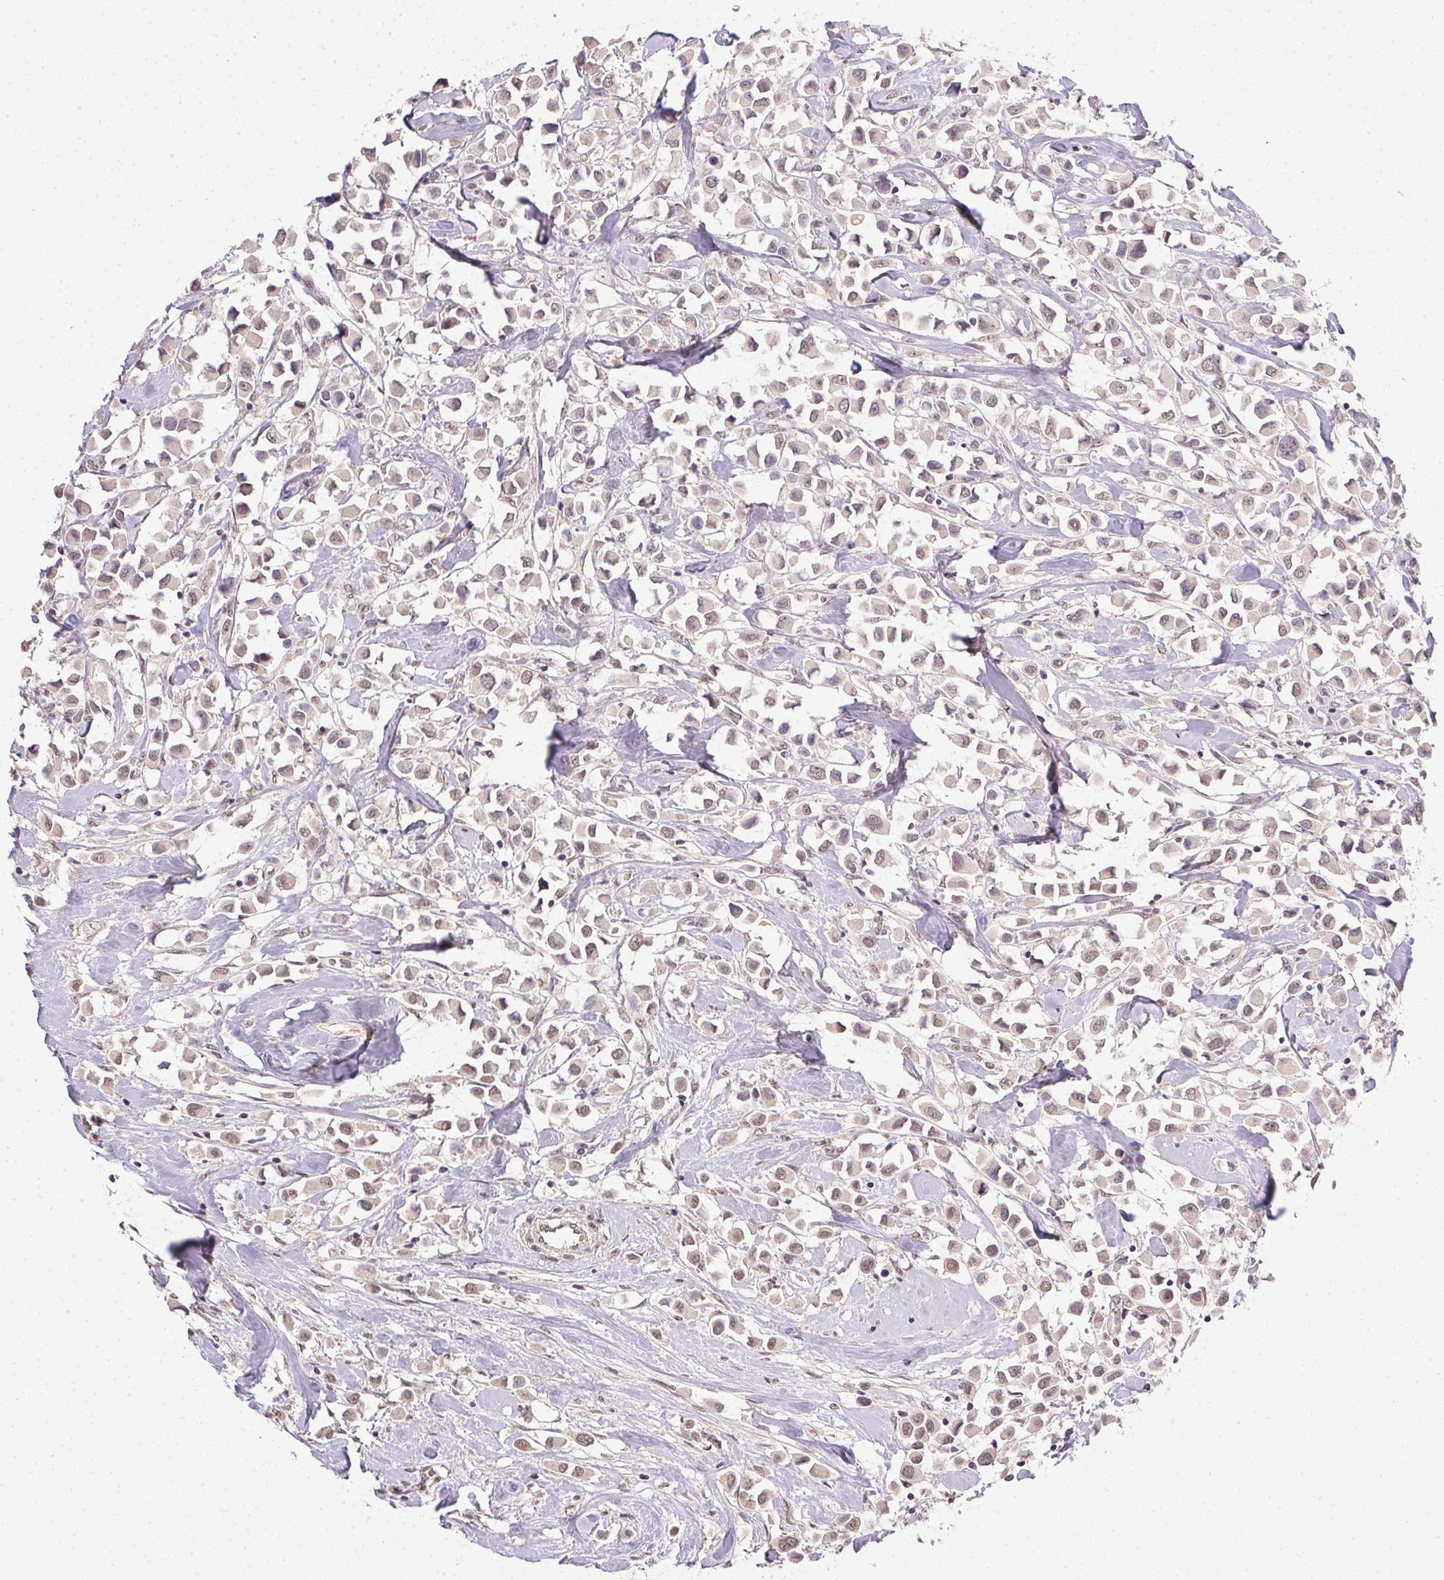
{"staining": {"intensity": "weak", "quantity": ">75%", "location": "cytoplasmic/membranous"}, "tissue": "breast cancer", "cell_type": "Tumor cells", "image_type": "cancer", "snomed": [{"axis": "morphology", "description": "Duct carcinoma"}, {"axis": "topography", "description": "Breast"}], "caption": "Immunohistochemical staining of breast cancer displays low levels of weak cytoplasmic/membranous protein expression in about >75% of tumor cells. Nuclei are stained in blue.", "gene": "PPP4R4", "patient": {"sex": "female", "age": 61}}